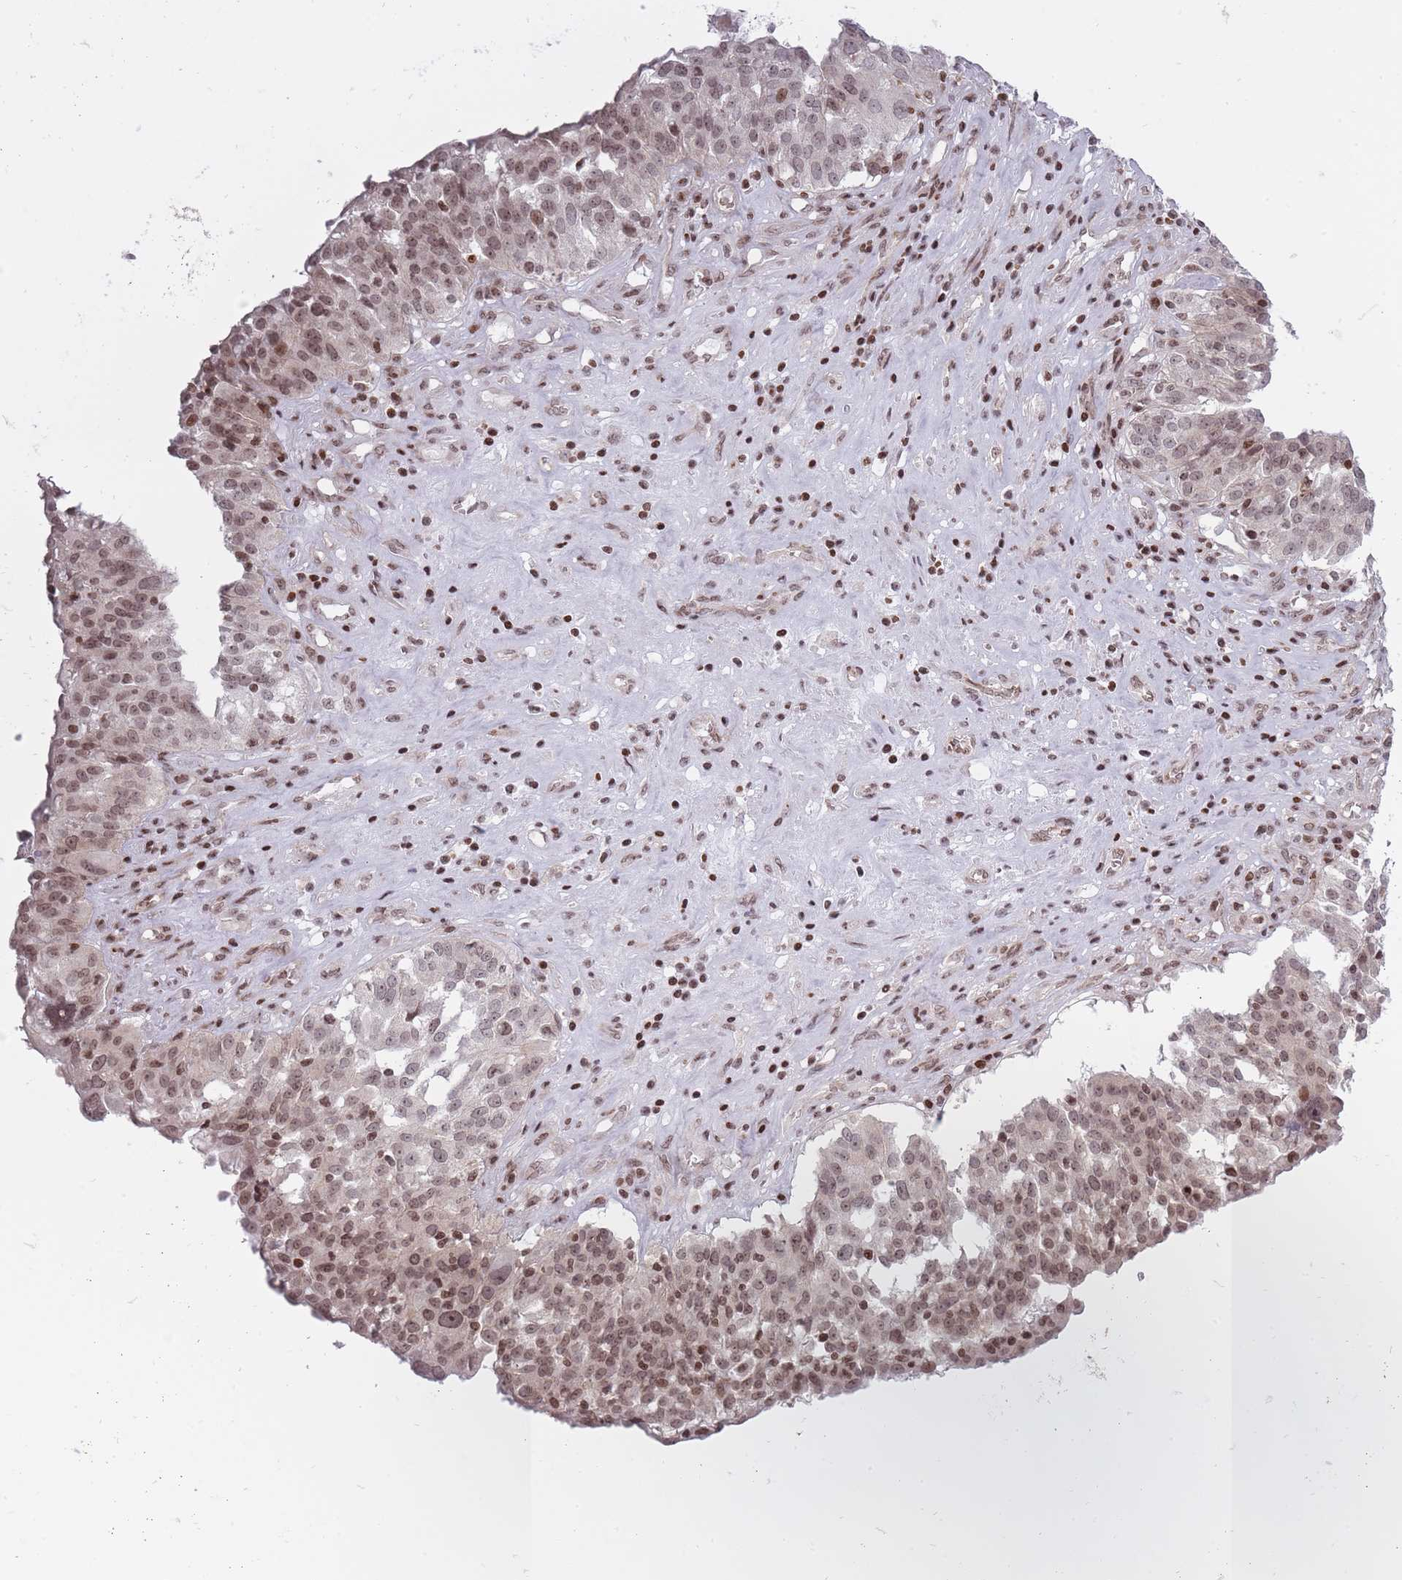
{"staining": {"intensity": "weak", "quantity": ">75%", "location": "nuclear"}, "tissue": "ovarian cancer", "cell_type": "Tumor cells", "image_type": "cancer", "snomed": [{"axis": "morphology", "description": "Cystadenocarcinoma, serous, NOS"}, {"axis": "topography", "description": "Ovary"}], "caption": "Protein staining of serous cystadenocarcinoma (ovarian) tissue exhibits weak nuclear staining in about >75% of tumor cells. The staining is performed using DAB (3,3'-diaminobenzidine) brown chromogen to label protein expression. The nuclei are counter-stained blue using hematoxylin.", "gene": "TMC6", "patient": {"sex": "female", "age": 59}}